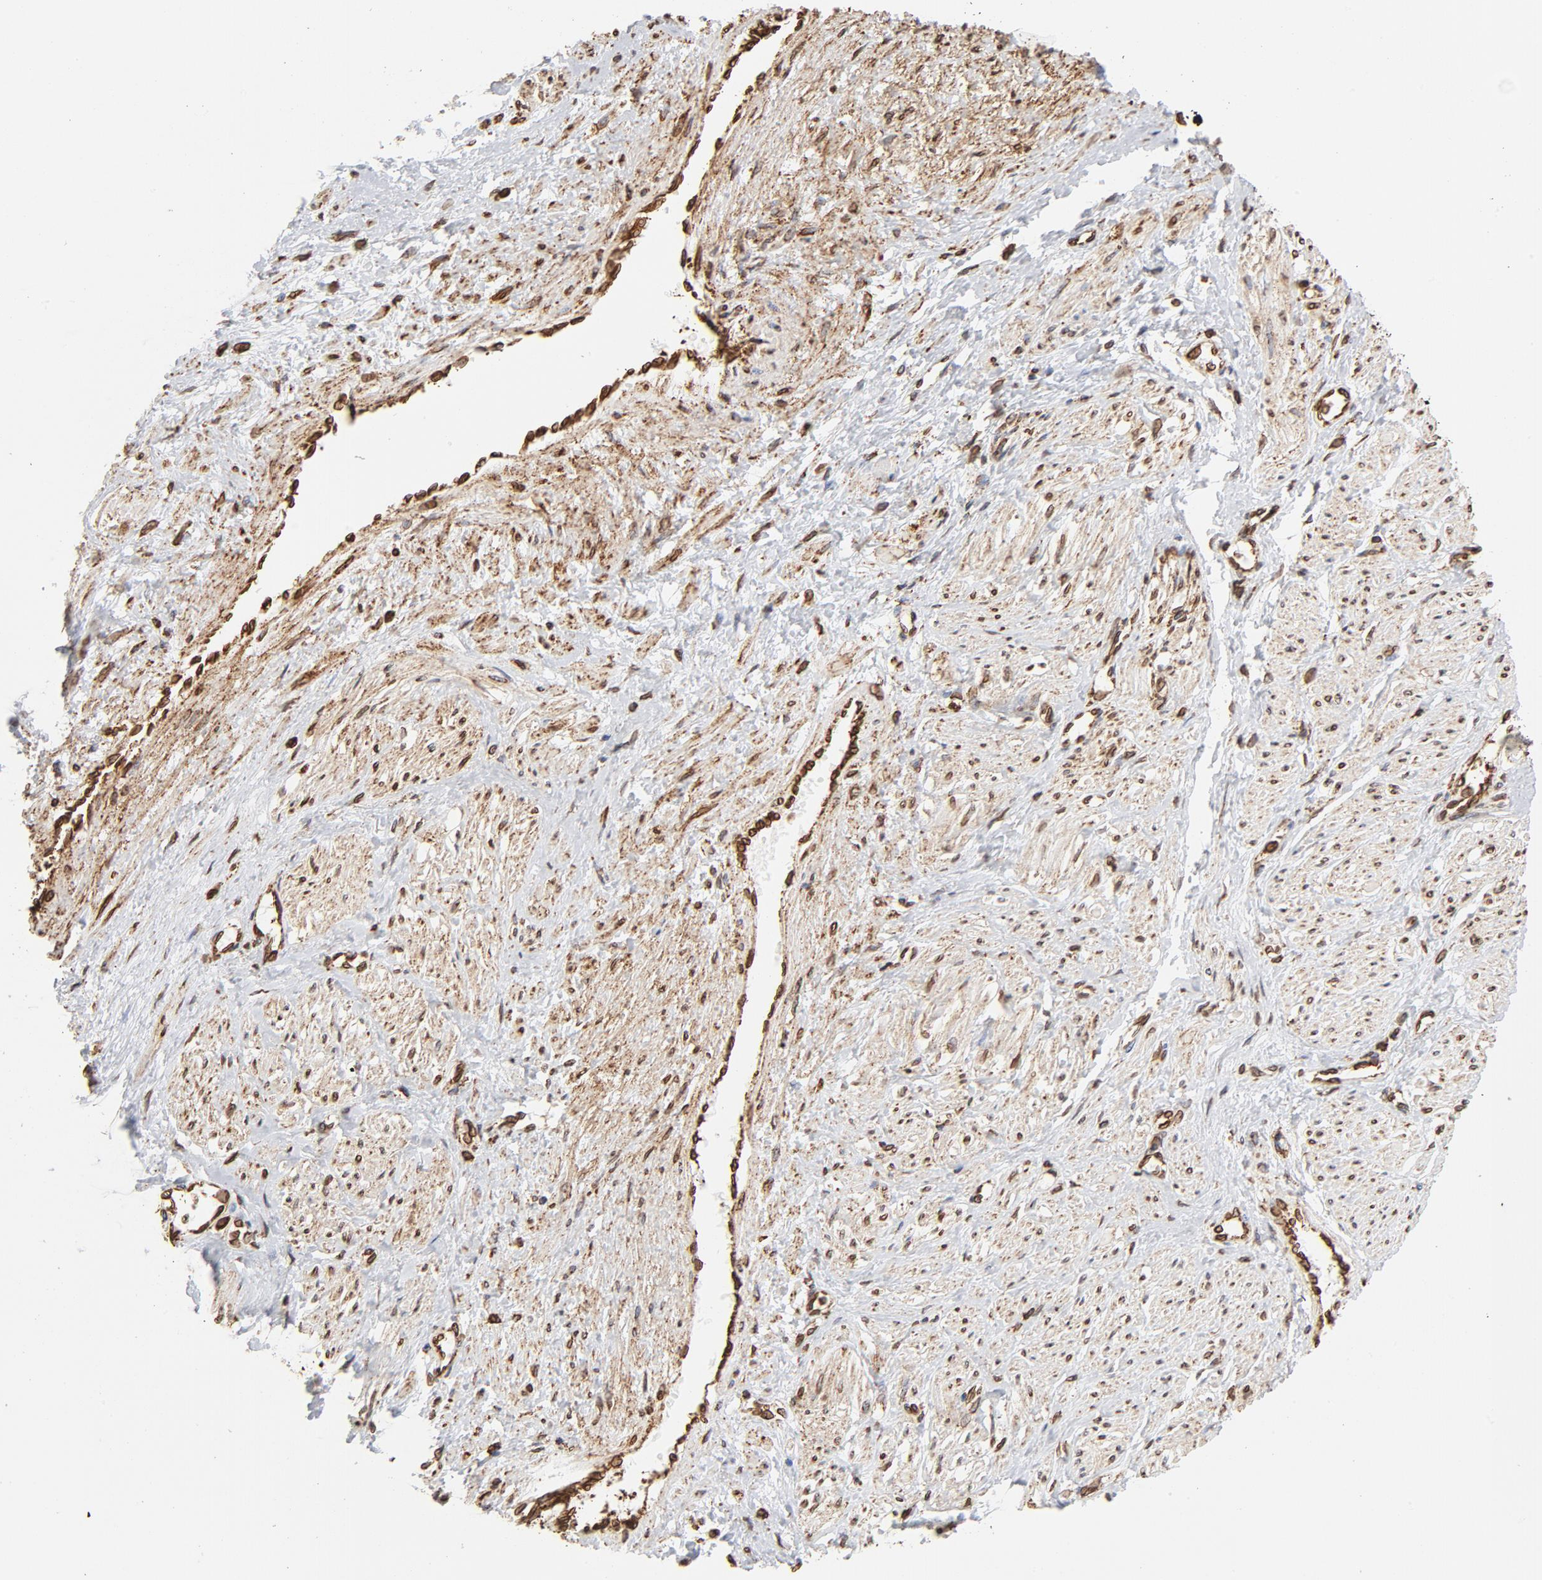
{"staining": {"intensity": "strong", "quantity": ">75%", "location": "cytoplasmic/membranous"}, "tissue": "smooth muscle", "cell_type": "Smooth muscle cells", "image_type": "normal", "snomed": [{"axis": "morphology", "description": "Normal tissue, NOS"}, {"axis": "topography", "description": "Smooth muscle"}, {"axis": "topography", "description": "Uterus"}], "caption": "A brown stain shows strong cytoplasmic/membranous positivity of a protein in smooth muscle cells of benign human smooth muscle. The protein of interest is stained brown, and the nuclei are stained in blue (DAB IHC with brightfield microscopy, high magnification).", "gene": "CANX", "patient": {"sex": "female", "age": 39}}